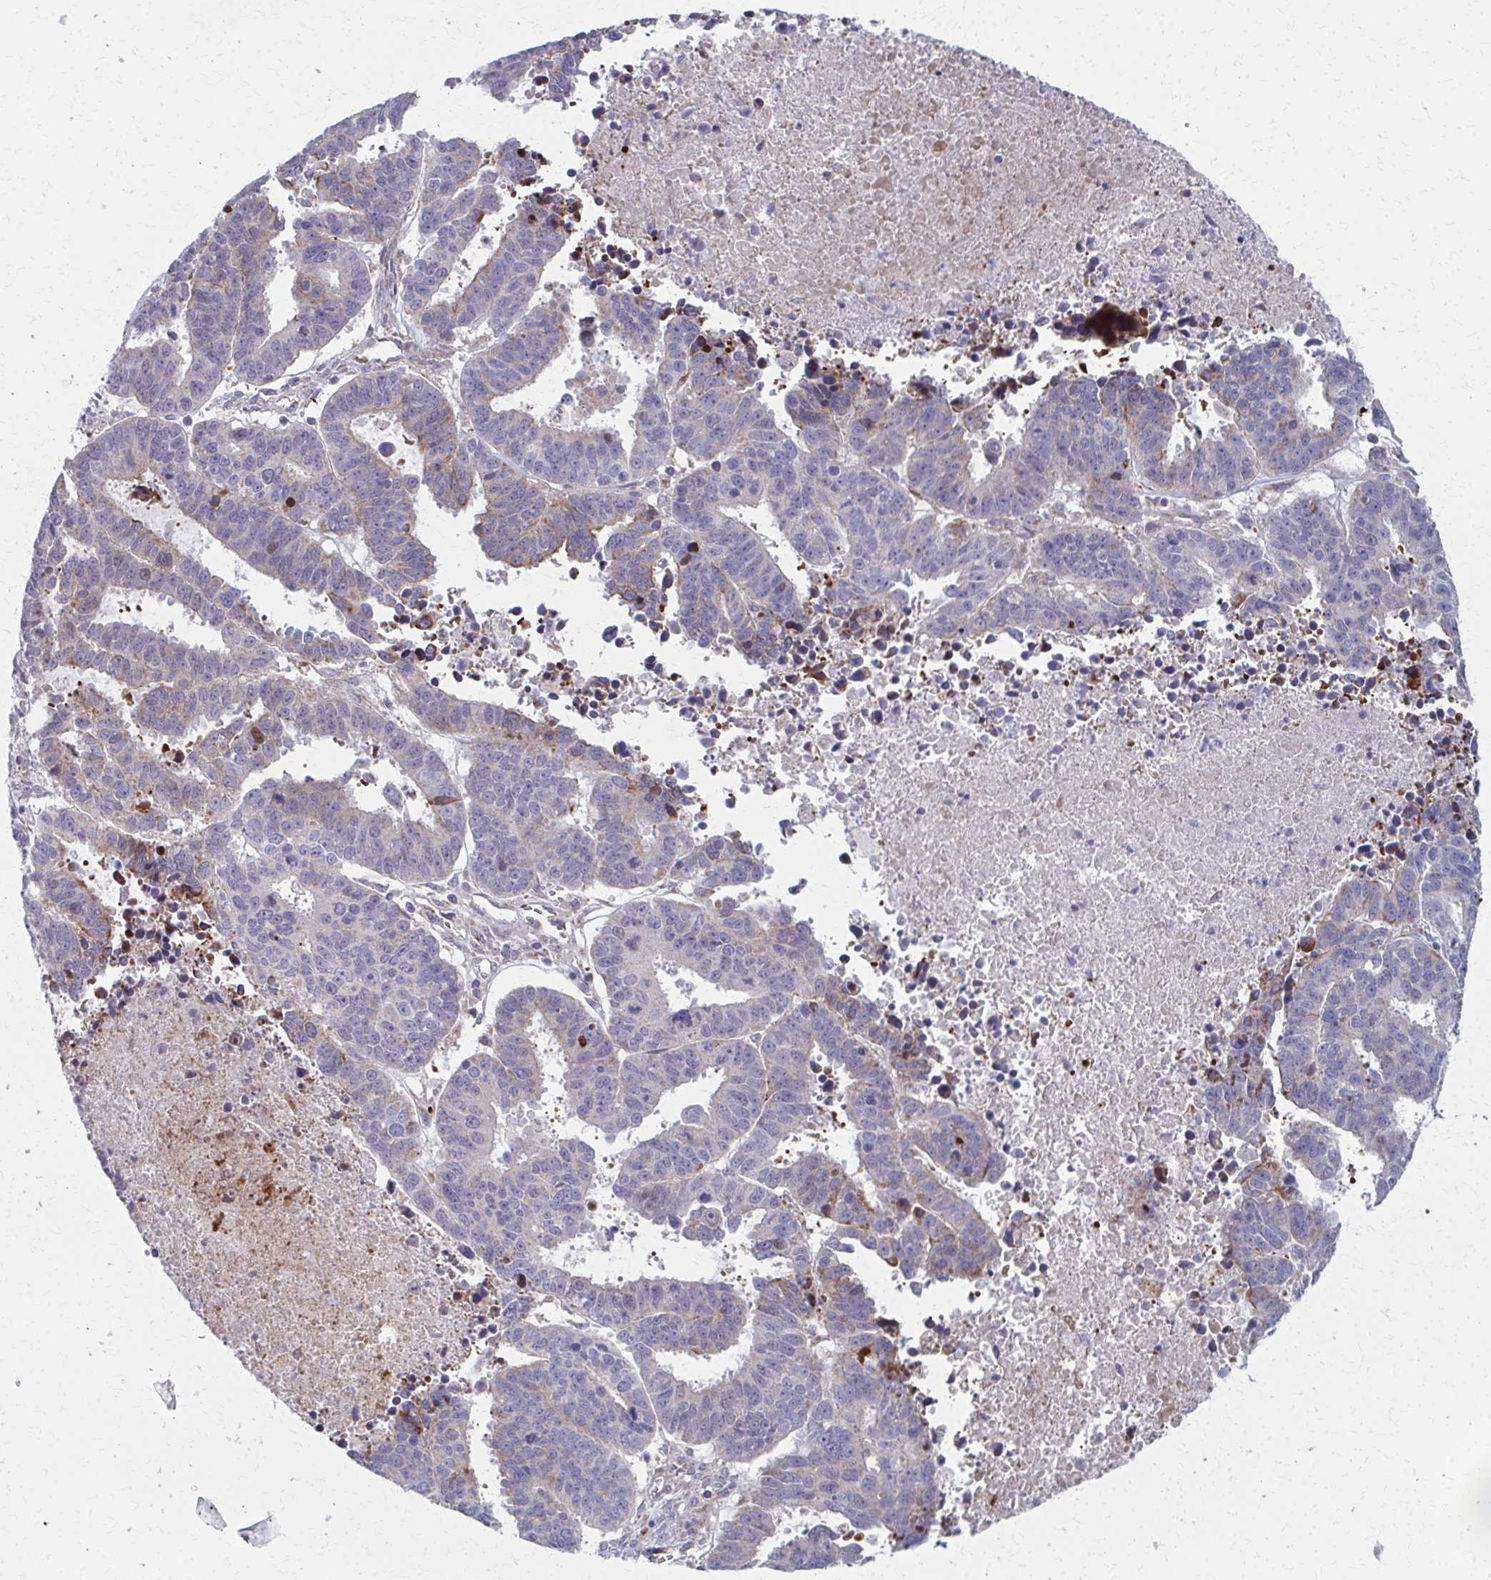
{"staining": {"intensity": "moderate", "quantity": "<25%", "location": "cytoplasmic/membranous"}, "tissue": "ovarian cancer", "cell_type": "Tumor cells", "image_type": "cancer", "snomed": [{"axis": "morphology", "description": "Carcinoma, endometroid"}, {"axis": "morphology", "description": "Cystadenocarcinoma, serous, NOS"}, {"axis": "topography", "description": "Ovary"}], "caption": "An IHC photomicrograph of tumor tissue is shown. Protein staining in brown shows moderate cytoplasmic/membranous positivity in ovarian cancer within tumor cells. Nuclei are stained in blue.", "gene": "FAHD1", "patient": {"sex": "female", "age": 45}}